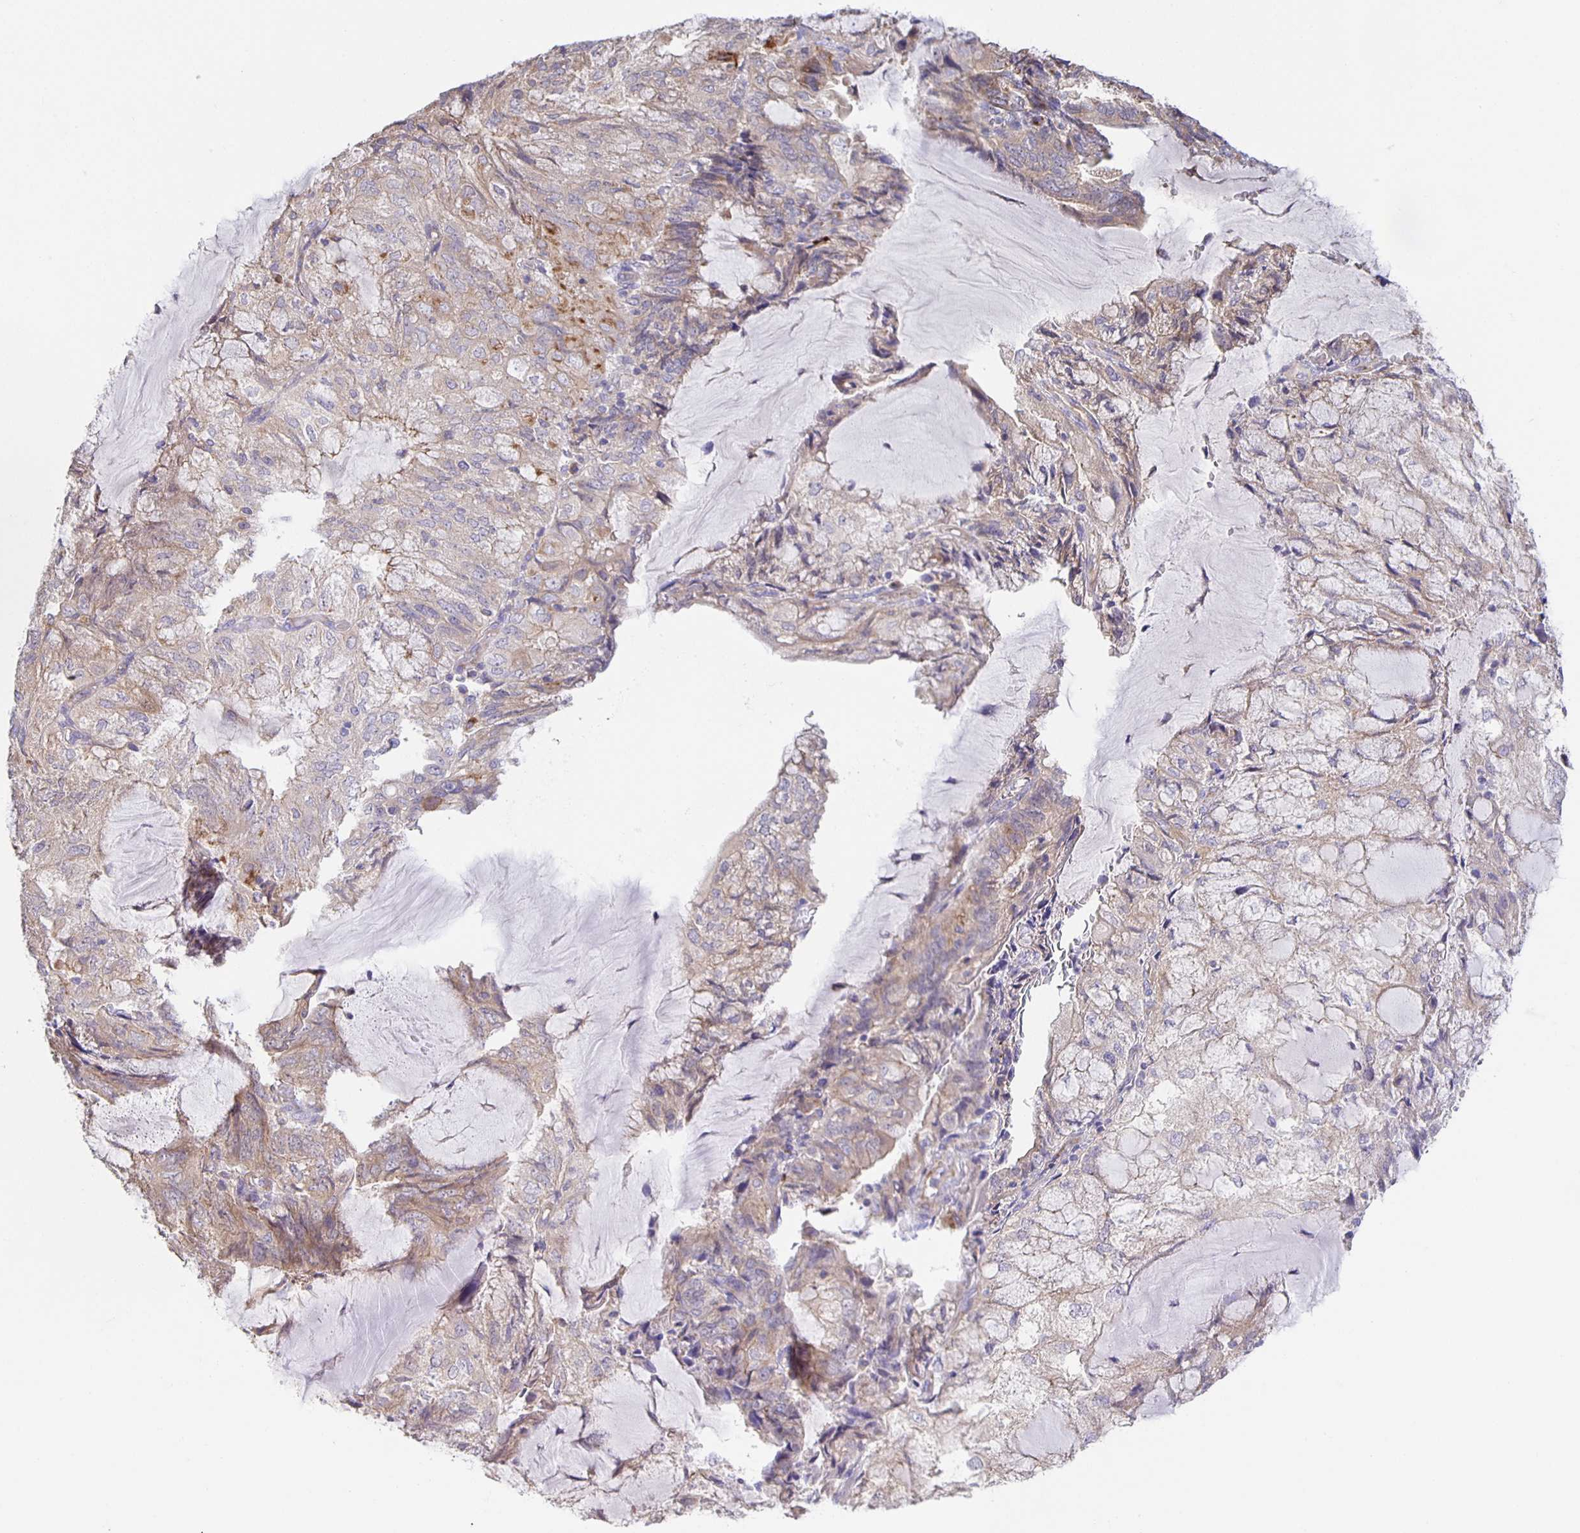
{"staining": {"intensity": "weak", "quantity": "<25%", "location": "cytoplasmic/membranous"}, "tissue": "endometrial cancer", "cell_type": "Tumor cells", "image_type": "cancer", "snomed": [{"axis": "morphology", "description": "Adenocarcinoma, NOS"}, {"axis": "topography", "description": "Endometrium"}], "caption": "IHC of human endometrial adenocarcinoma demonstrates no expression in tumor cells.", "gene": "JMJD4", "patient": {"sex": "female", "age": 81}}